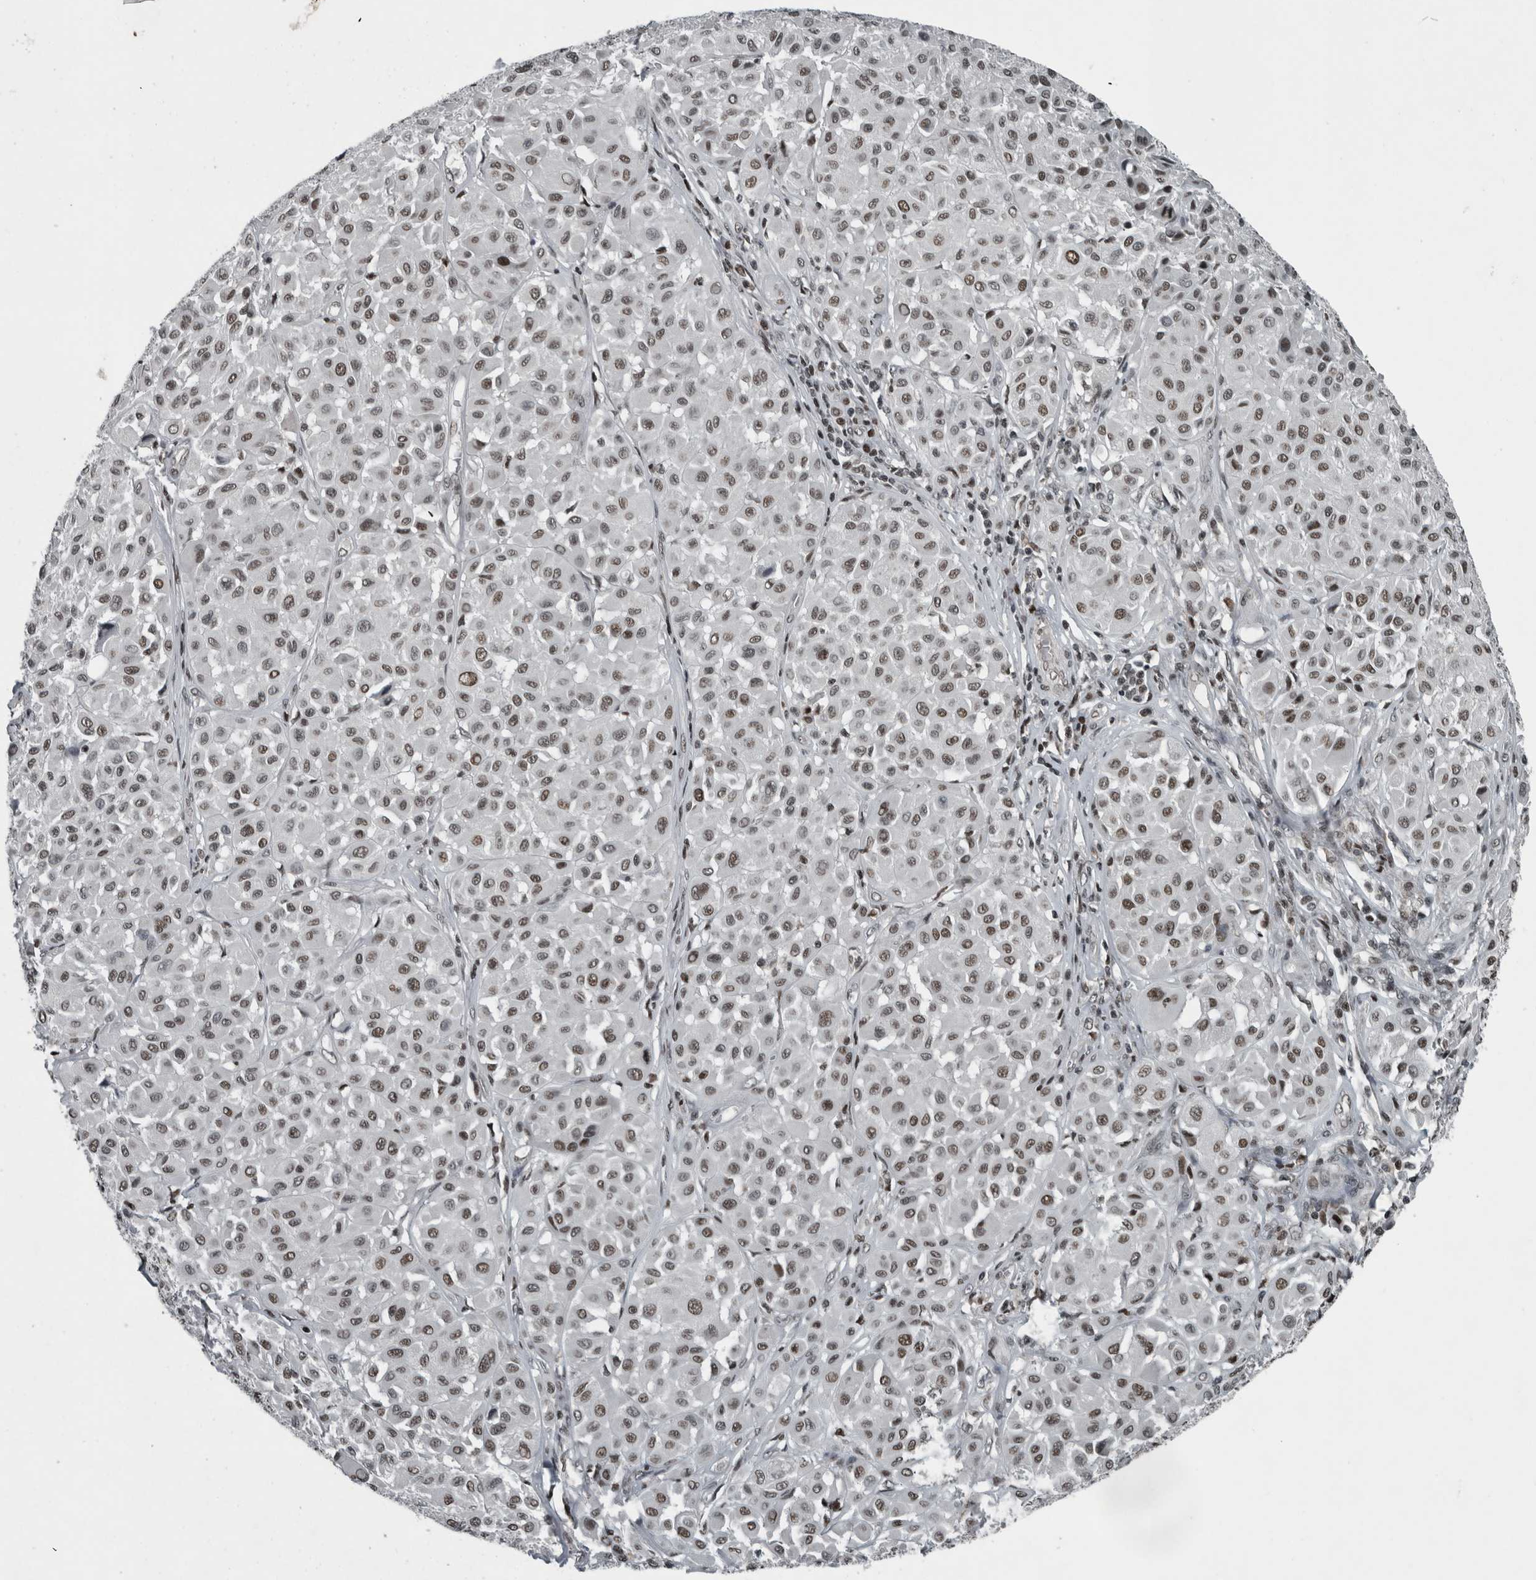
{"staining": {"intensity": "moderate", "quantity": ">75%", "location": "nuclear"}, "tissue": "melanoma", "cell_type": "Tumor cells", "image_type": "cancer", "snomed": [{"axis": "morphology", "description": "Malignant melanoma, Metastatic site"}, {"axis": "topography", "description": "Soft tissue"}], "caption": "An image of malignant melanoma (metastatic site) stained for a protein exhibits moderate nuclear brown staining in tumor cells. The protein is shown in brown color, while the nuclei are stained blue.", "gene": "UNC50", "patient": {"sex": "male", "age": 41}}